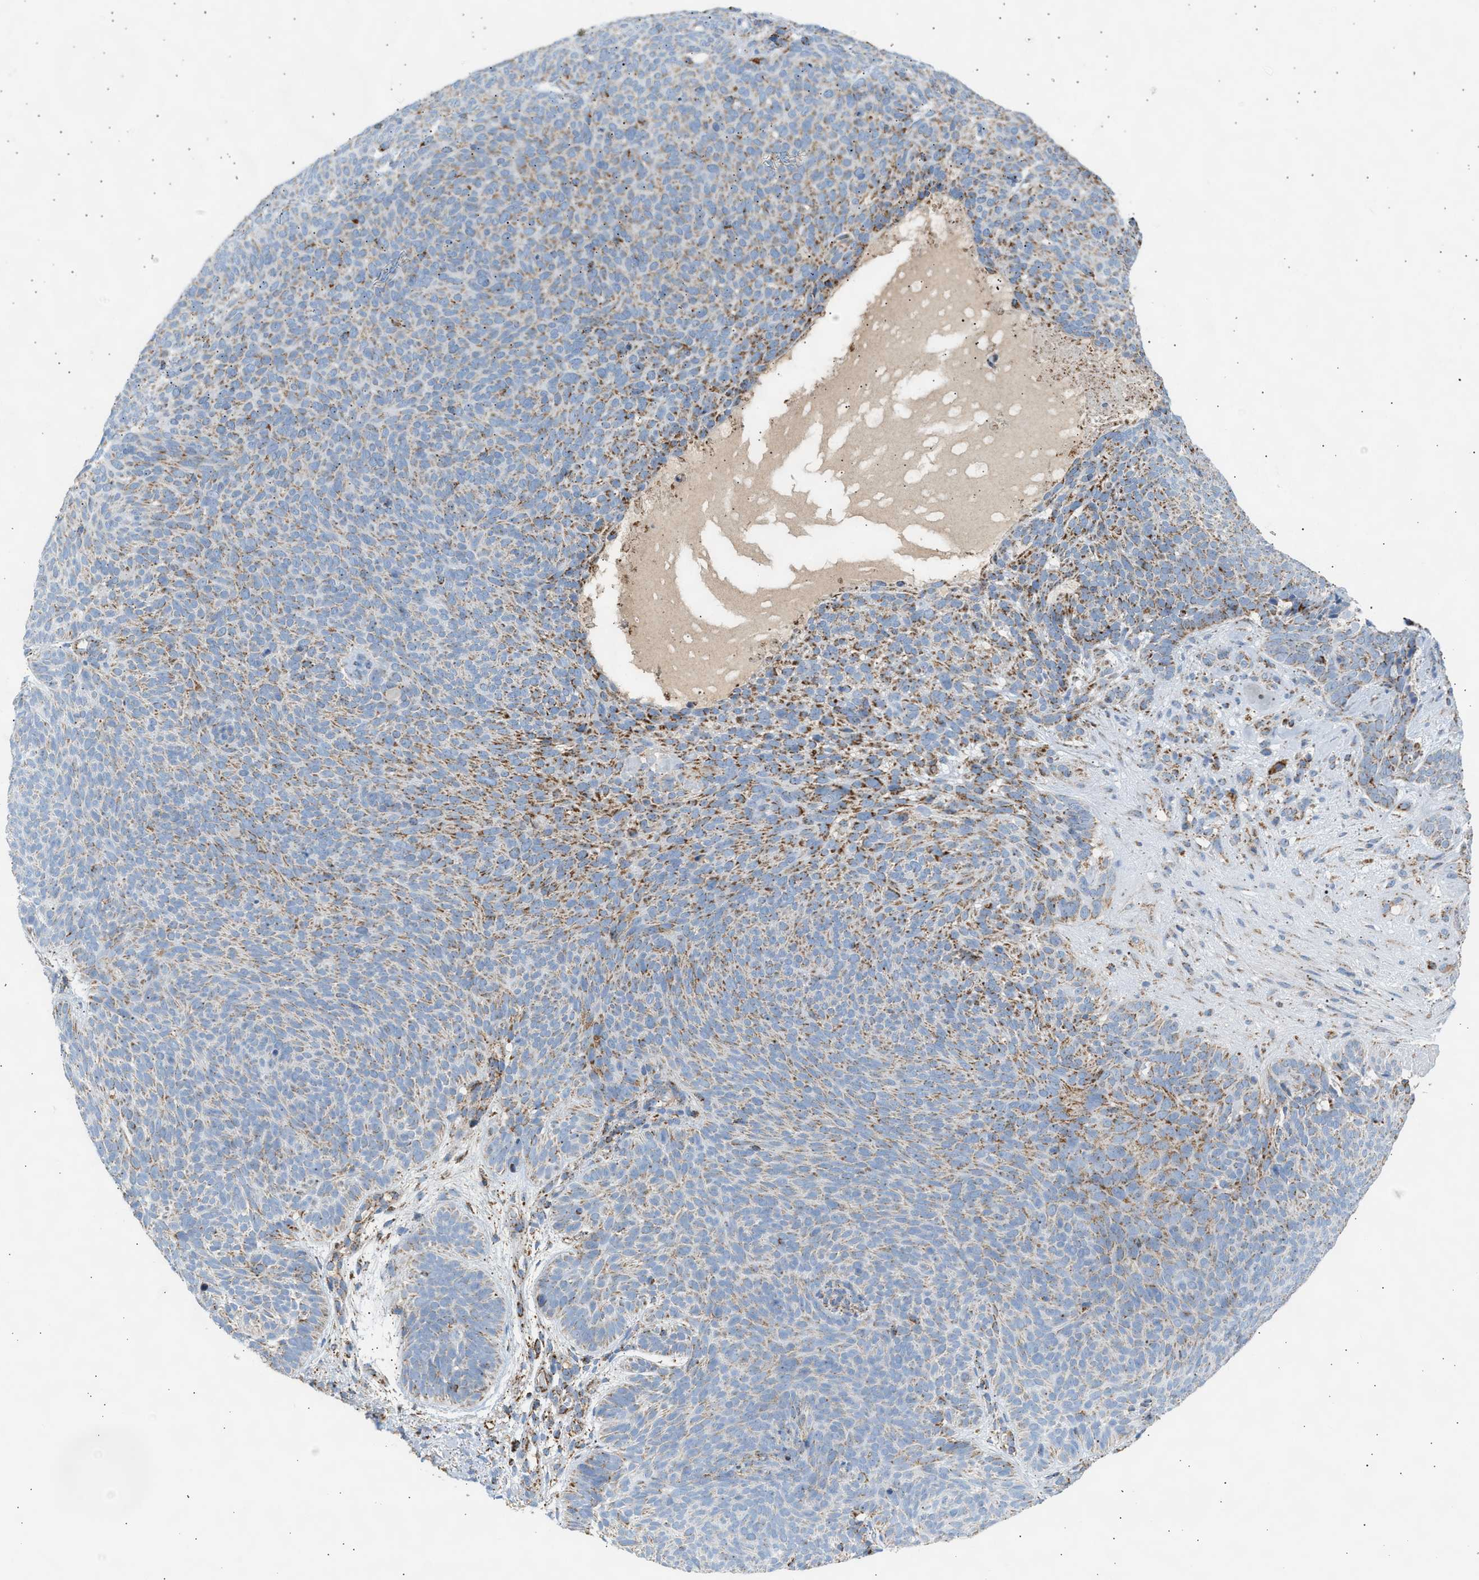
{"staining": {"intensity": "moderate", "quantity": "25%-75%", "location": "cytoplasmic/membranous"}, "tissue": "skin cancer", "cell_type": "Tumor cells", "image_type": "cancer", "snomed": [{"axis": "morphology", "description": "Basal cell carcinoma"}, {"axis": "topography", "description": "Skin"}], "caption": "This image displays immunohistochemistry staining of human basal cell carcinoma (skin), with medium moderate cytoplasmic/membranous positivity in about 25%-75% of tumor cells.", "gene": "OGDH", "patient": {"sex": "male", "age": 61}}